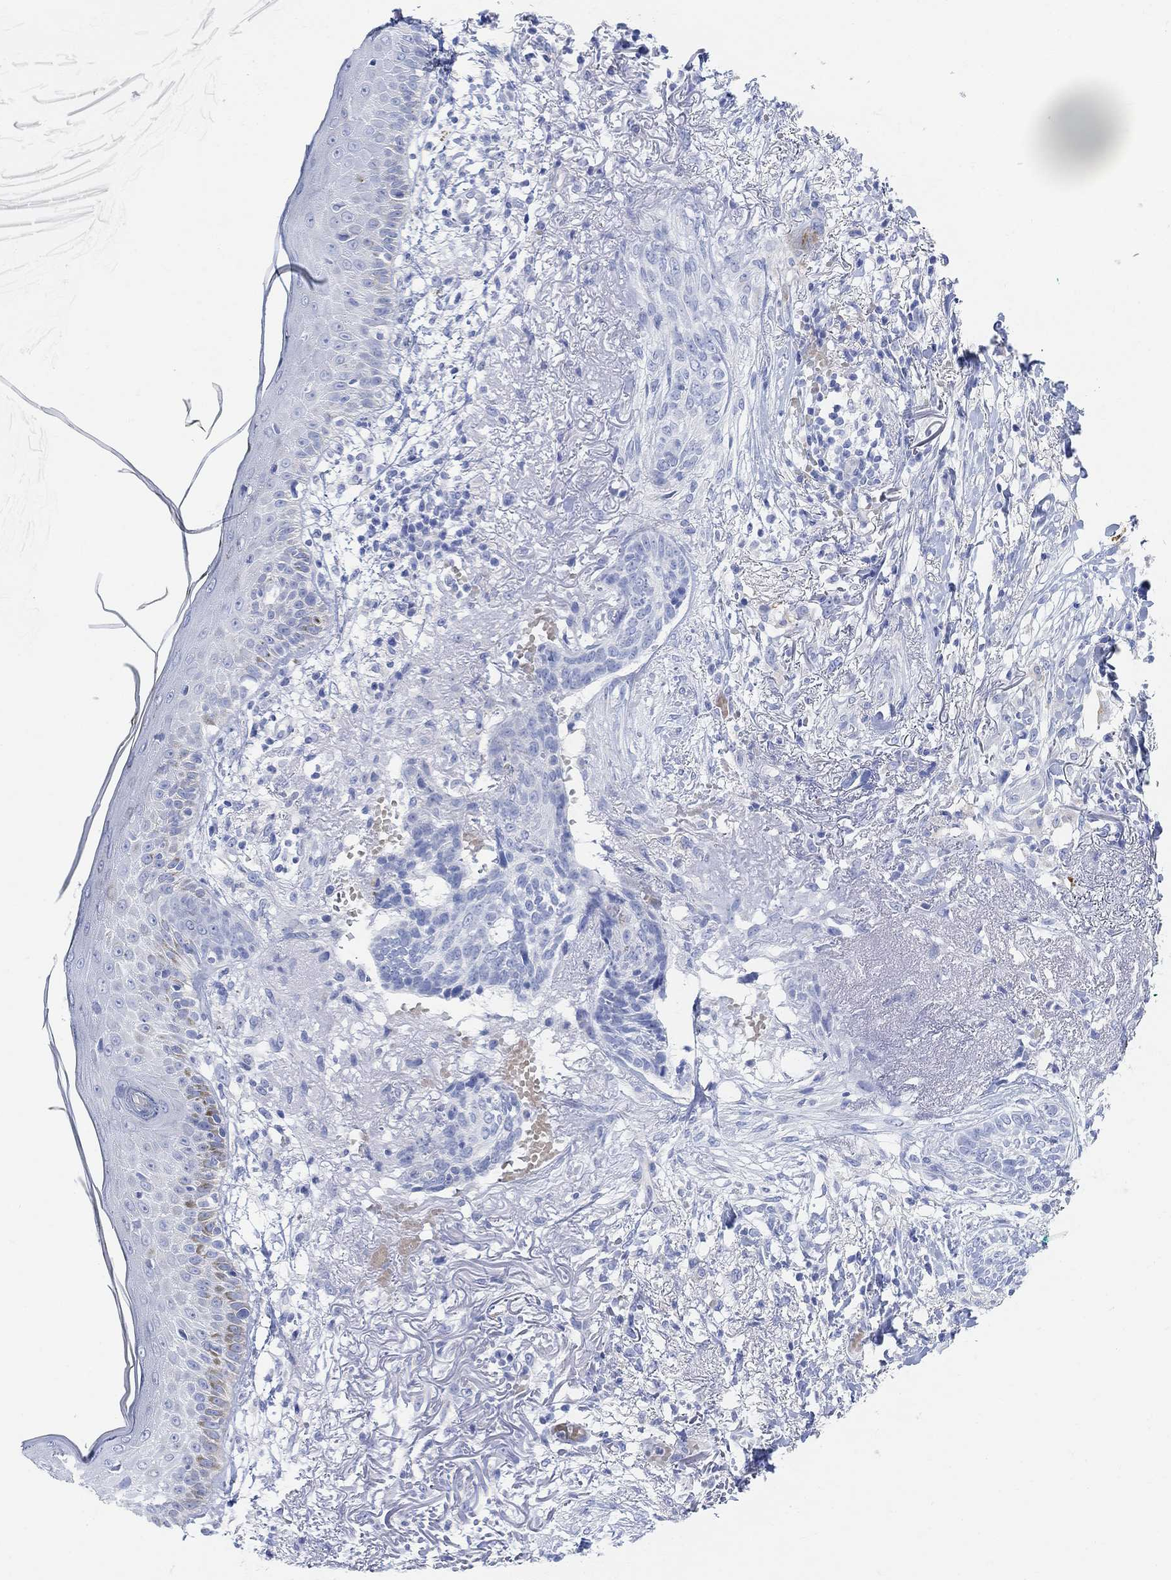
{"staining": {"intensity": "negative", "quantity": "none", "location": "none"}, "tissue": "skin cancer", "cell_type": "Tumor cells", "image_type": "cancer", "snomed": [{"axis": "morphology", "description": "Normal tissue, NOS"}, {"axis": "morphology", "description": "Basal cell carcinoma"}, {"axis": "topography", "description": "Skin"}], "caption": "Immunohistochemical staining of human skin basal cell carcinoma shows no significant positivity in tumor cells. (DAB IHC, high magnification).", "gene": "RETNLB", "patient": {"sex": "male", "age": 84}}